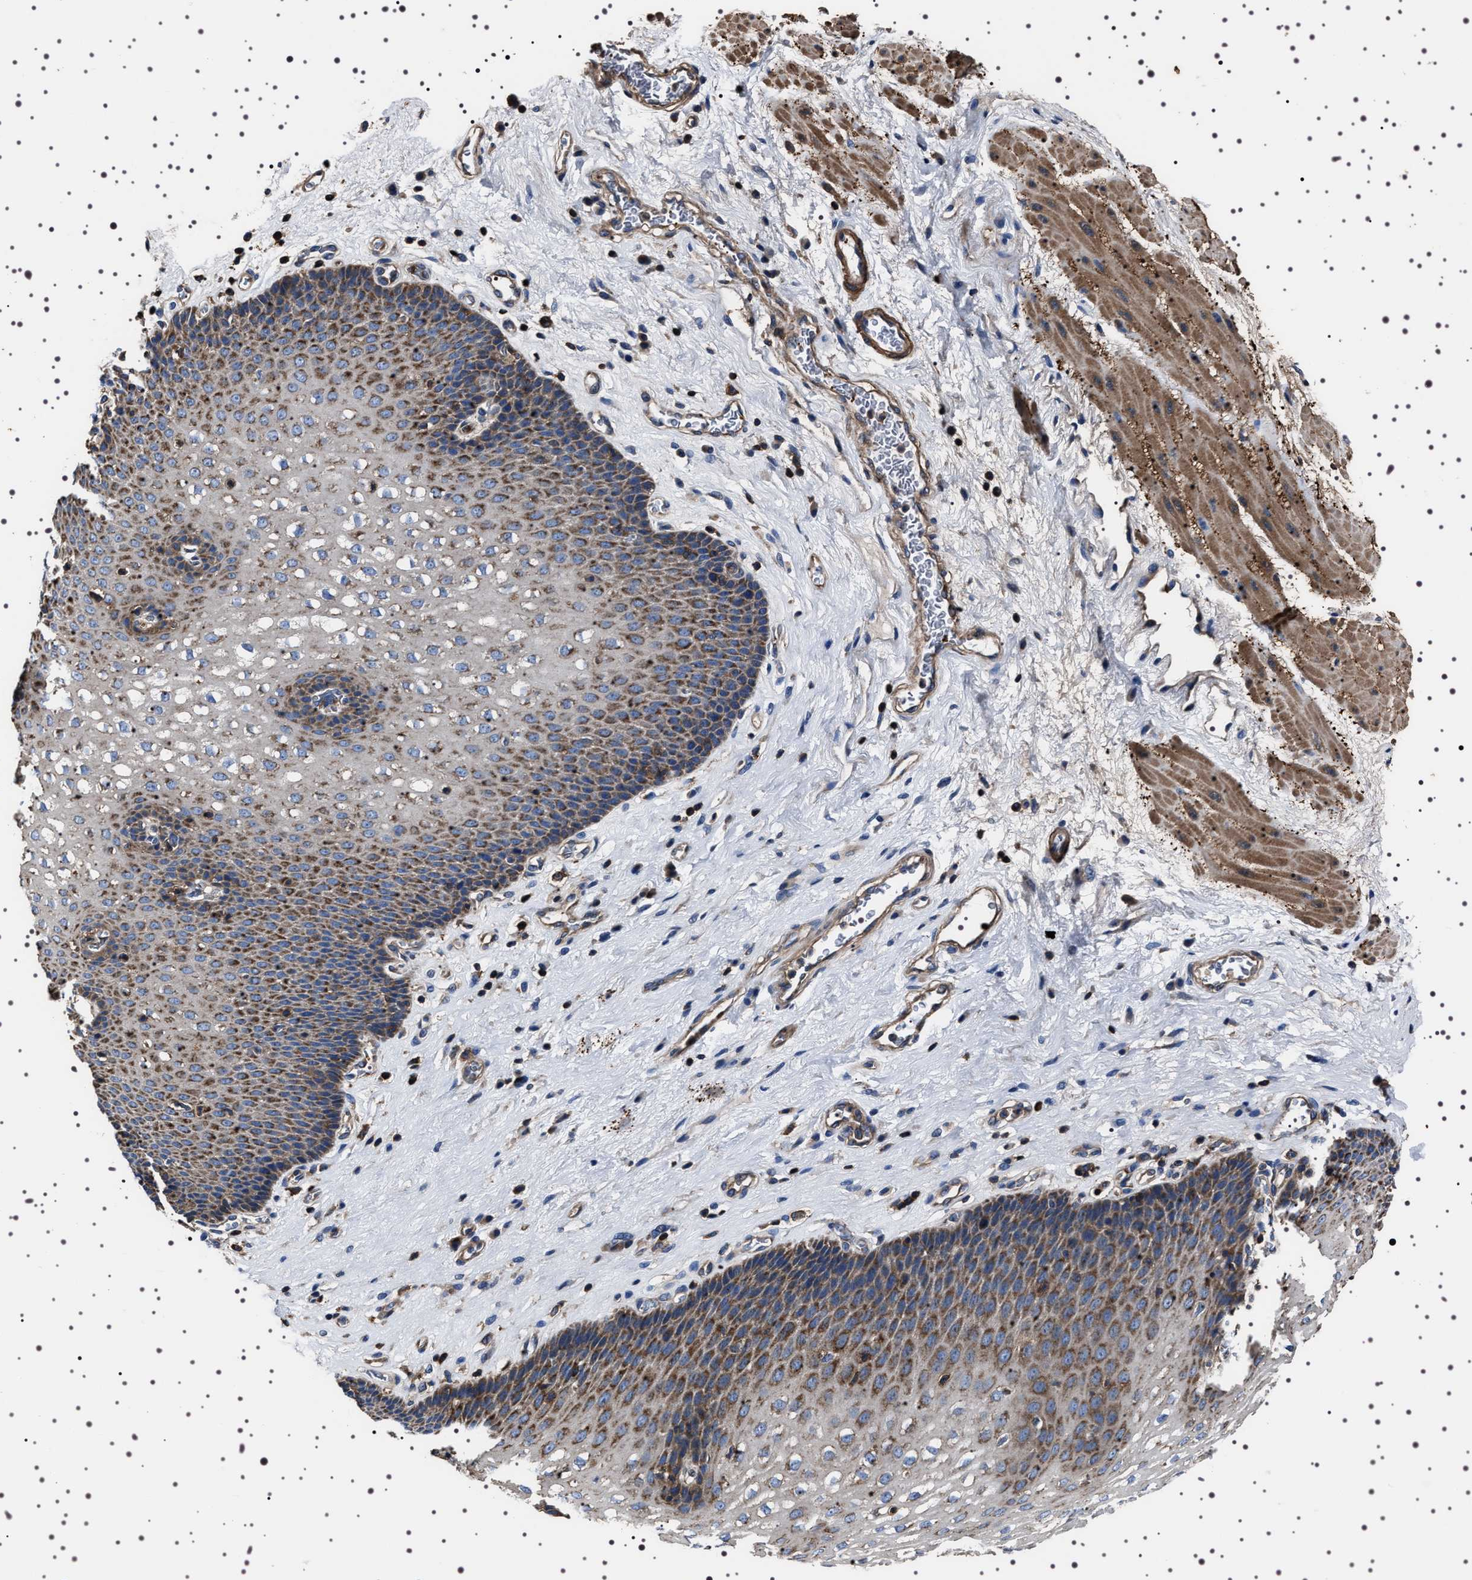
{"staining": {"intensity": "moderate", "quantity": ">75%", "location": "cytoplasmic/membranous"}, "tissue": "esophagus", "cell_type": "Squamous epithelial cells", "image_type": "normal", "snomed": [{"axis": "morphology", "description": "Normal tissue, NOS"}, {"axis": "topography", "description": "Esophagus"}], "caption": "The immunohistochemical stain labels moderate cytoplasmic/membranous staining in squamous epithelial cells of normal esophagus. Ihc stains the protein of interest in brown and the nuclei are stained blue.", "gene": "WDR1", "patient": {"sex": "male", "age": 48}}